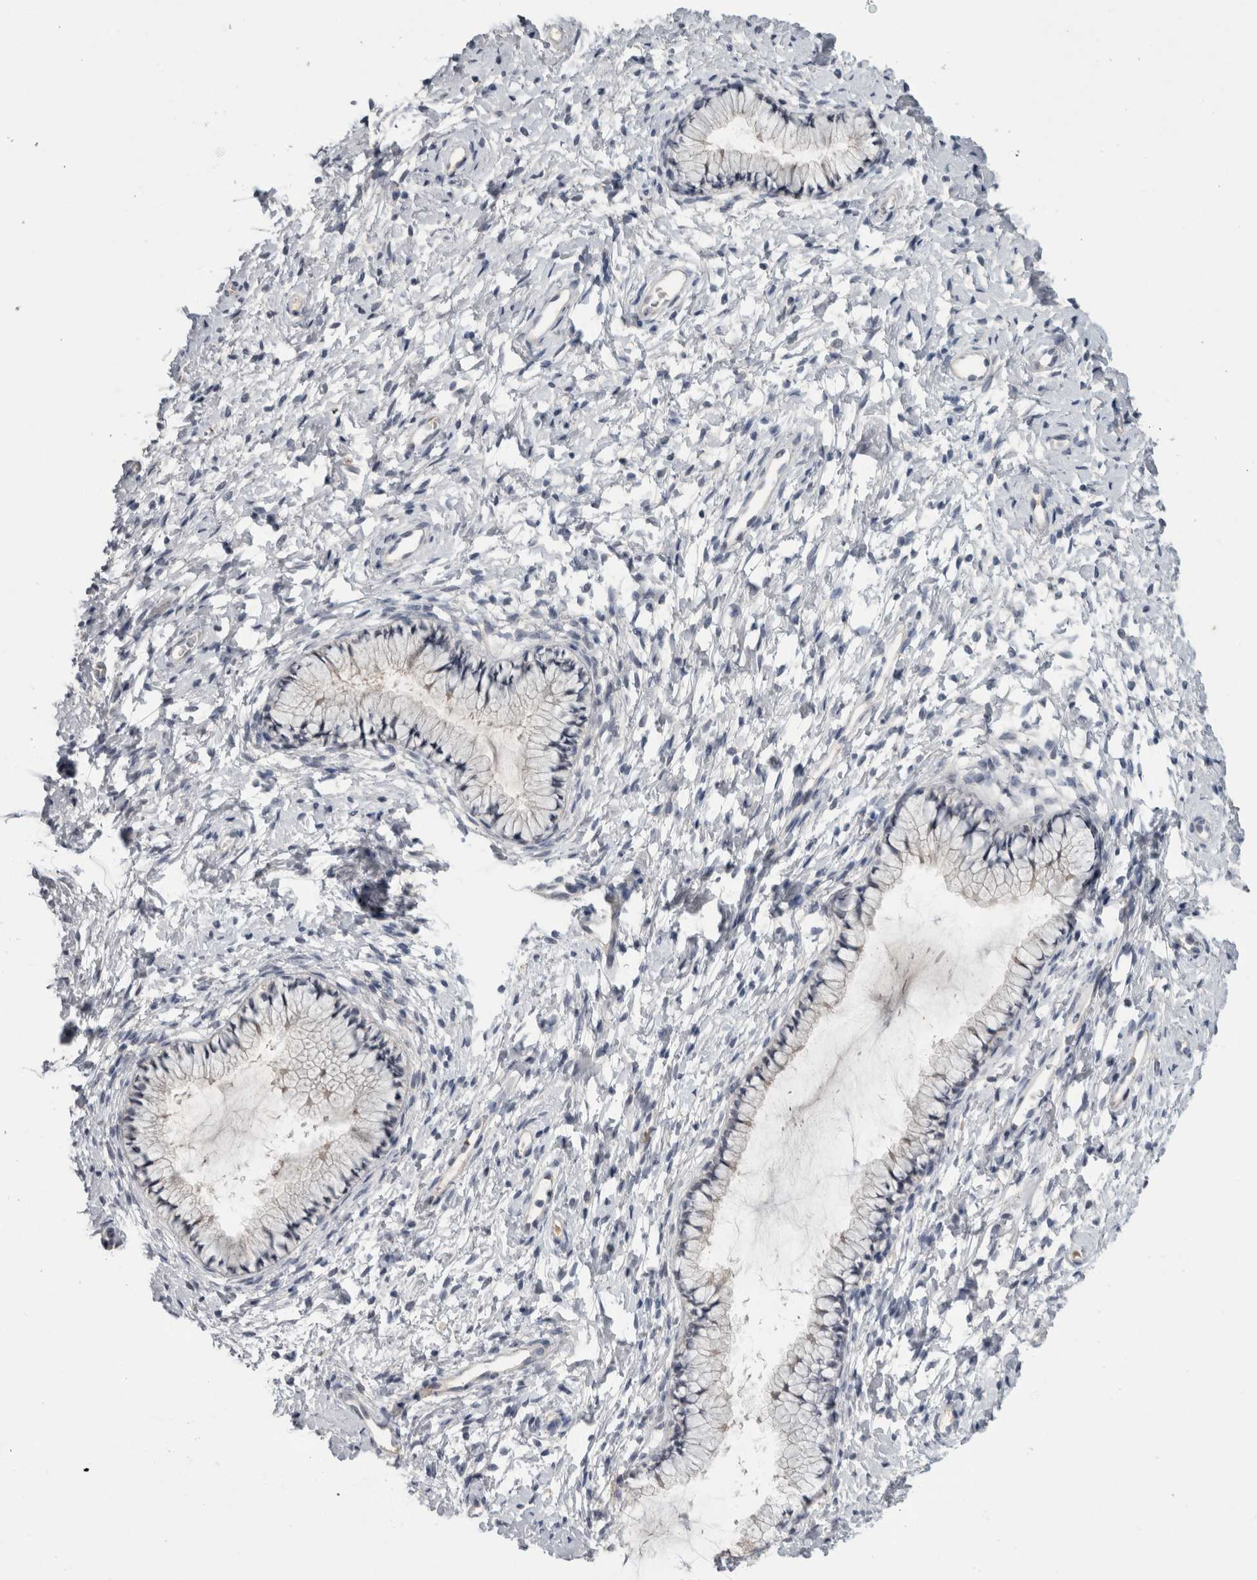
{"staining": {"intensity": "negative", "quantity": "none", "location": "none"}, "tissue": "cervix", "cell_type": "Glandular cells", "image_type": "normal", "snomed": [{"axis": "morphology", "description": "Normal tissue, NOS"}, {"axis": "topography", "description": "Cervix"}], "caption": "IHC image of normal cervix: human cervix stained with DAB (3,3'-diaminobenzidine) displays no significant protein staining in glandular cells.", "gene": "ADAM2", "patient": {"sex": "female", "age": 72}}